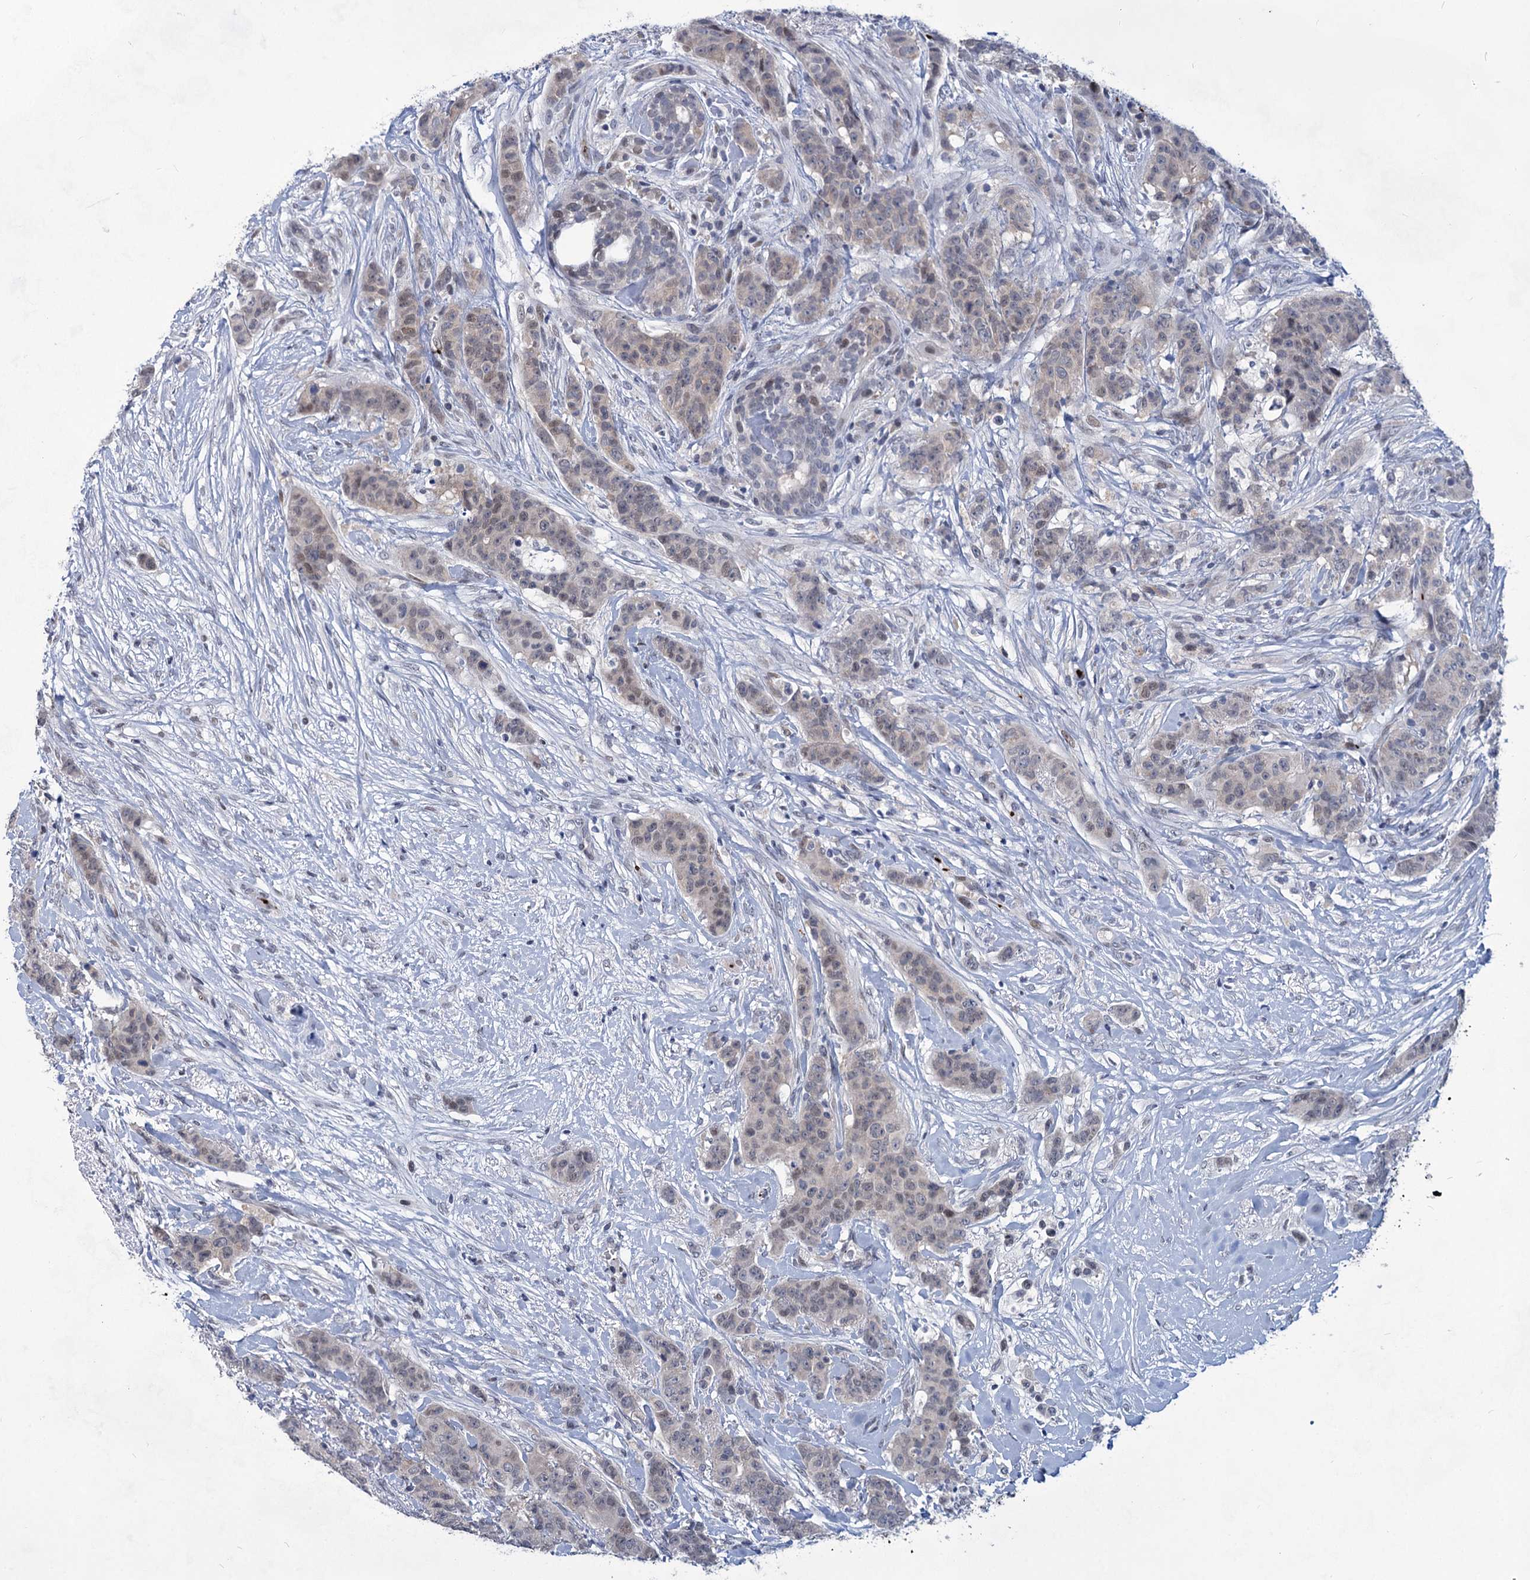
{"staining": {"intensity": "weak", "quantity": "<25%", "location": "nuclear"}, "tissue": "breast cancer", "cell_type": "Tumor cells", "image_type": "cancer", "snomed": [{"axis": "morphology", "description": "Duct carcinoma"}, {"axis": "topography", "description": "Breast"}], "caption": "DAB immunohistochemical staining of invasive ductal carcinoma (breast) shows no significant staining in tumor cells. The staining was performed using DAB (3,3'-diaminobenzidine) to visualize the protein expression in brown, while the nuclei were stained in blue with hematoxylin (Magnification: 20x).", "gene": "MON2", "patient": {"sex": "female", "age": 40}}